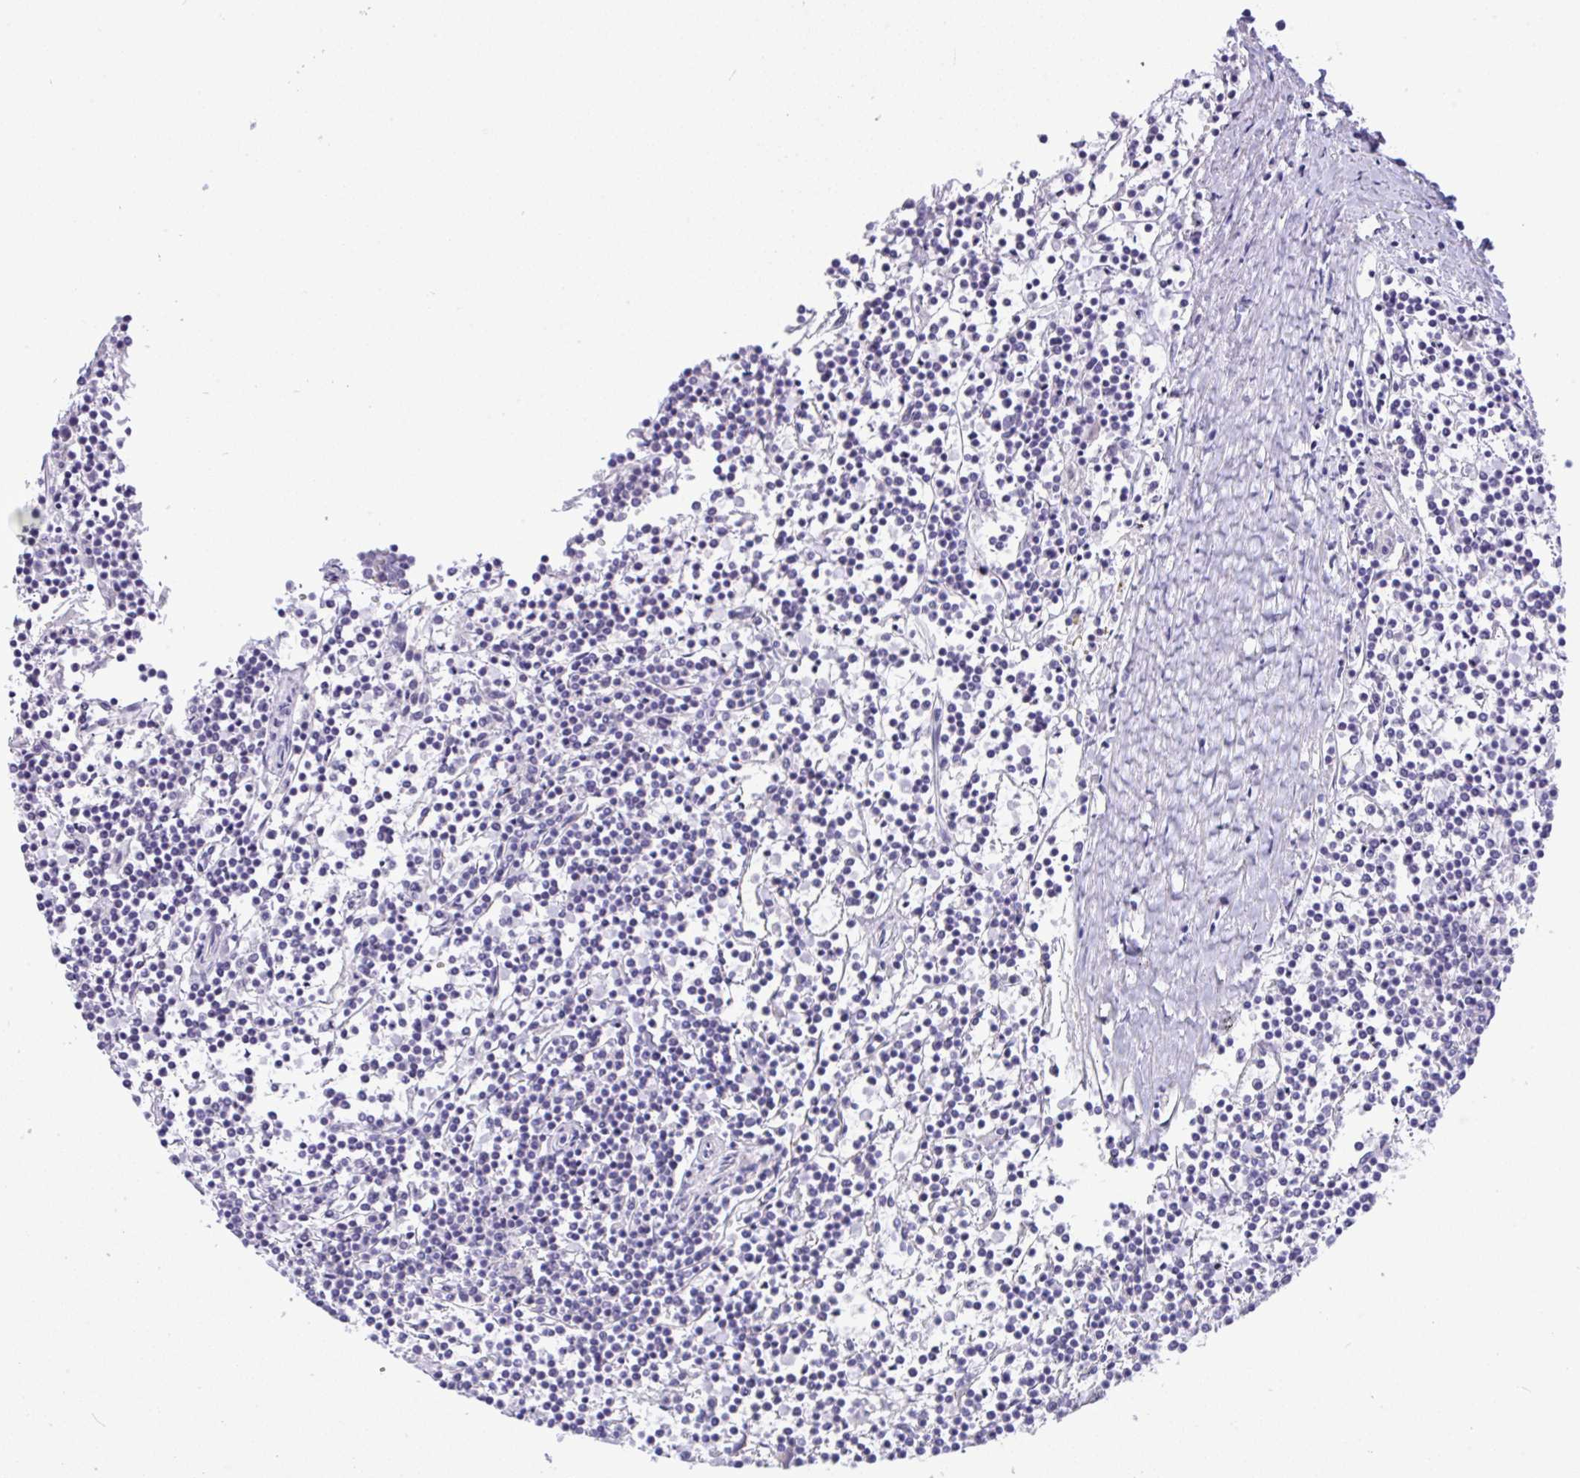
{"staining": {"intensity": "negative", "quantity": "none", "location": "none"}, "tissue": "lymphoma", "cell_type": "Tumor cells", "image_type": "cancer", "snomed": [{"axis": "morphology", "description": "Malignant lymphoma, non-Hodgkin's type, Low grade"}, {"axis": "topography", "description": "Spleen"}], "caption": "Human lymphoma stained for a protein using IHC shows no expression in tumor cells.", "gene": "YBX2", "patient": {"sex": "female", "age": 19}}